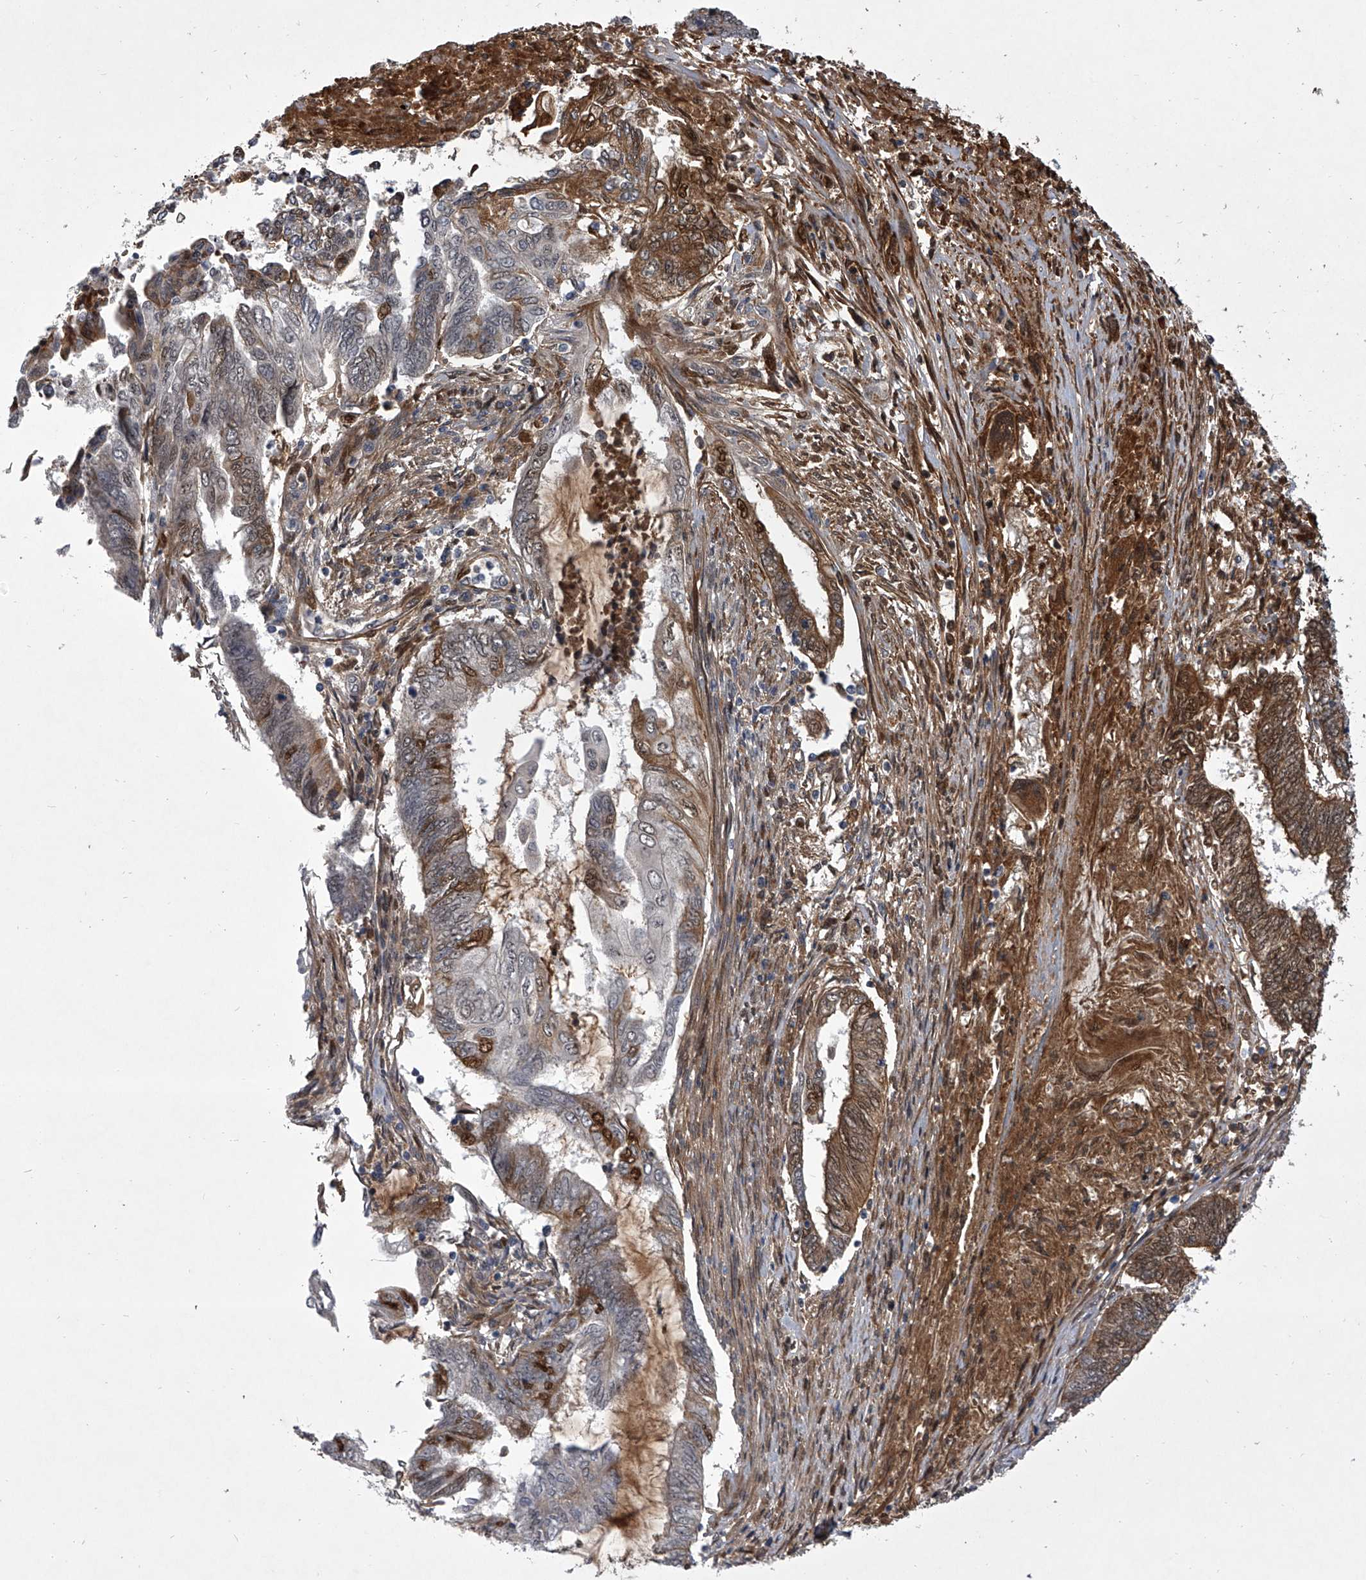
{"staining": {"intensity": "moderate", "quantity": "25%-75%", "location": "cytoplasmic/membranous"}, "tissue": "endometrial cancer", "cell_type": "Tumor cells", "image_type": "cancer", "snomed": [{"axis": "morphology", "description": "Adenocarcinoma, NOS"}, {"axis": "topography", "description": "Uterus"}, {"axis": "topography", "description": "Endometrium"}], "caption": "The image shows staining of adenocarcinoma (endometrial), revealing moderate cytoplasmic/membranous protein expression (brown color) within tumor cells.", "gene": "HEATR6", "patient": {"sex": "female", "age": 70}}